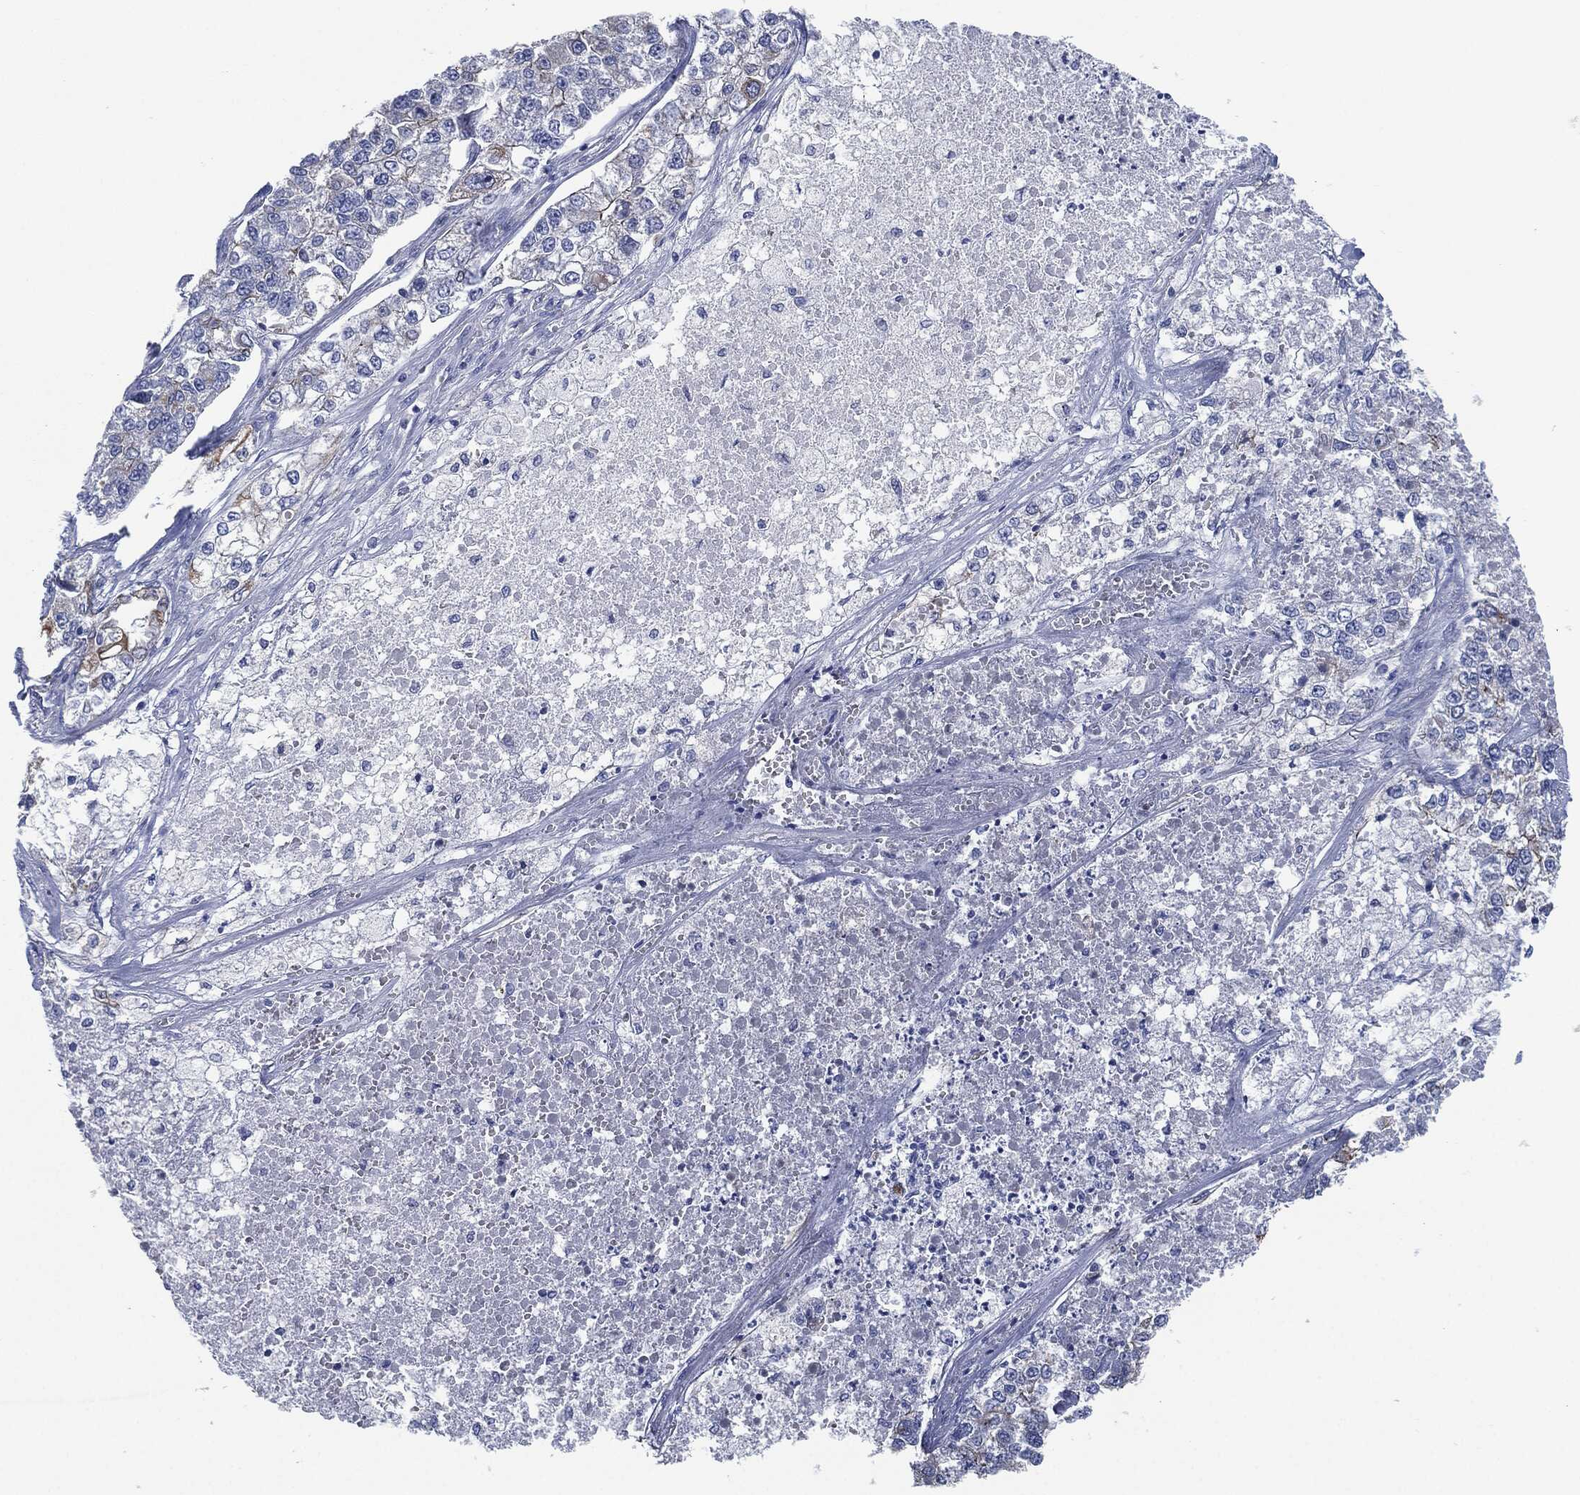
{"staining": {"intensity": "weak", "quantity": "<25%", "location": "cytoplasmic/membranous"}, "tissue": "lung cancer", "cell_type": "Tumor cells", "image_type": "cancer", "snomed": [{"axis": "morphology", "description": "Adenocarcinoma, NOS"}, {"axis": "topography", "description": "Lung"}], "caption": "Adenocarcinoma (lung) stained for a protein using IHC demonstrates no expression tumor cells.", "gene": "SHROOM2", "patient": {"sex": "male", "age": 49}}